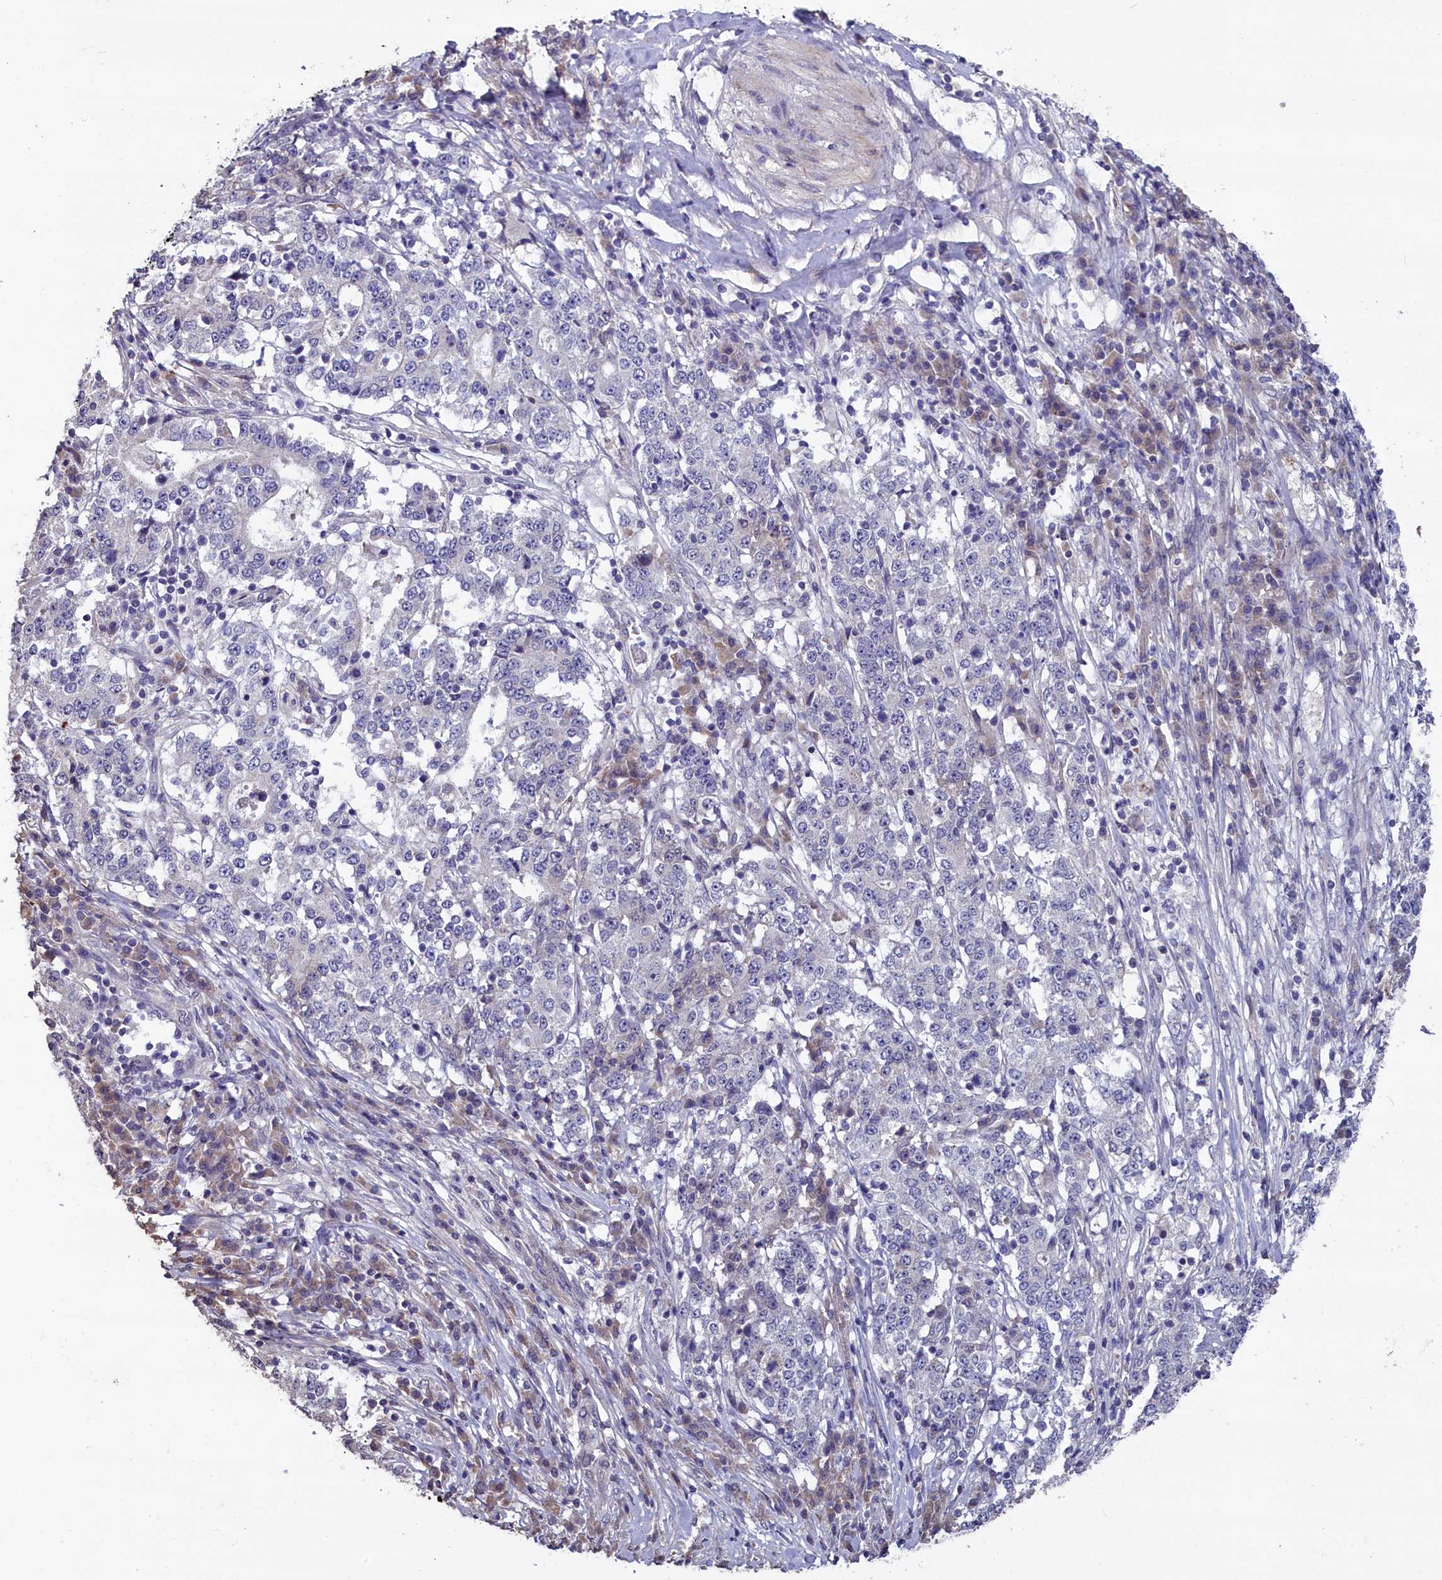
{"staining": {"intensity": "negative", "quantity": "none", "location": "none"}, "tissue": "stomach cancer", "cell_type": "Tumor cells", "image_type": "cancer", "snomed": [{"axis": "morphology", "description": "Adenocarcinoma, NOS"}, {"axis": "topography", "description": "Stomach"}], "caption": "DAB immunohistochemical staining of human stomach cancer (adenocarcinoma) displays no significant positivity in tumor cells.", "gene": "SLC39A6", "patient": {"sex": "male", "age": 59}}